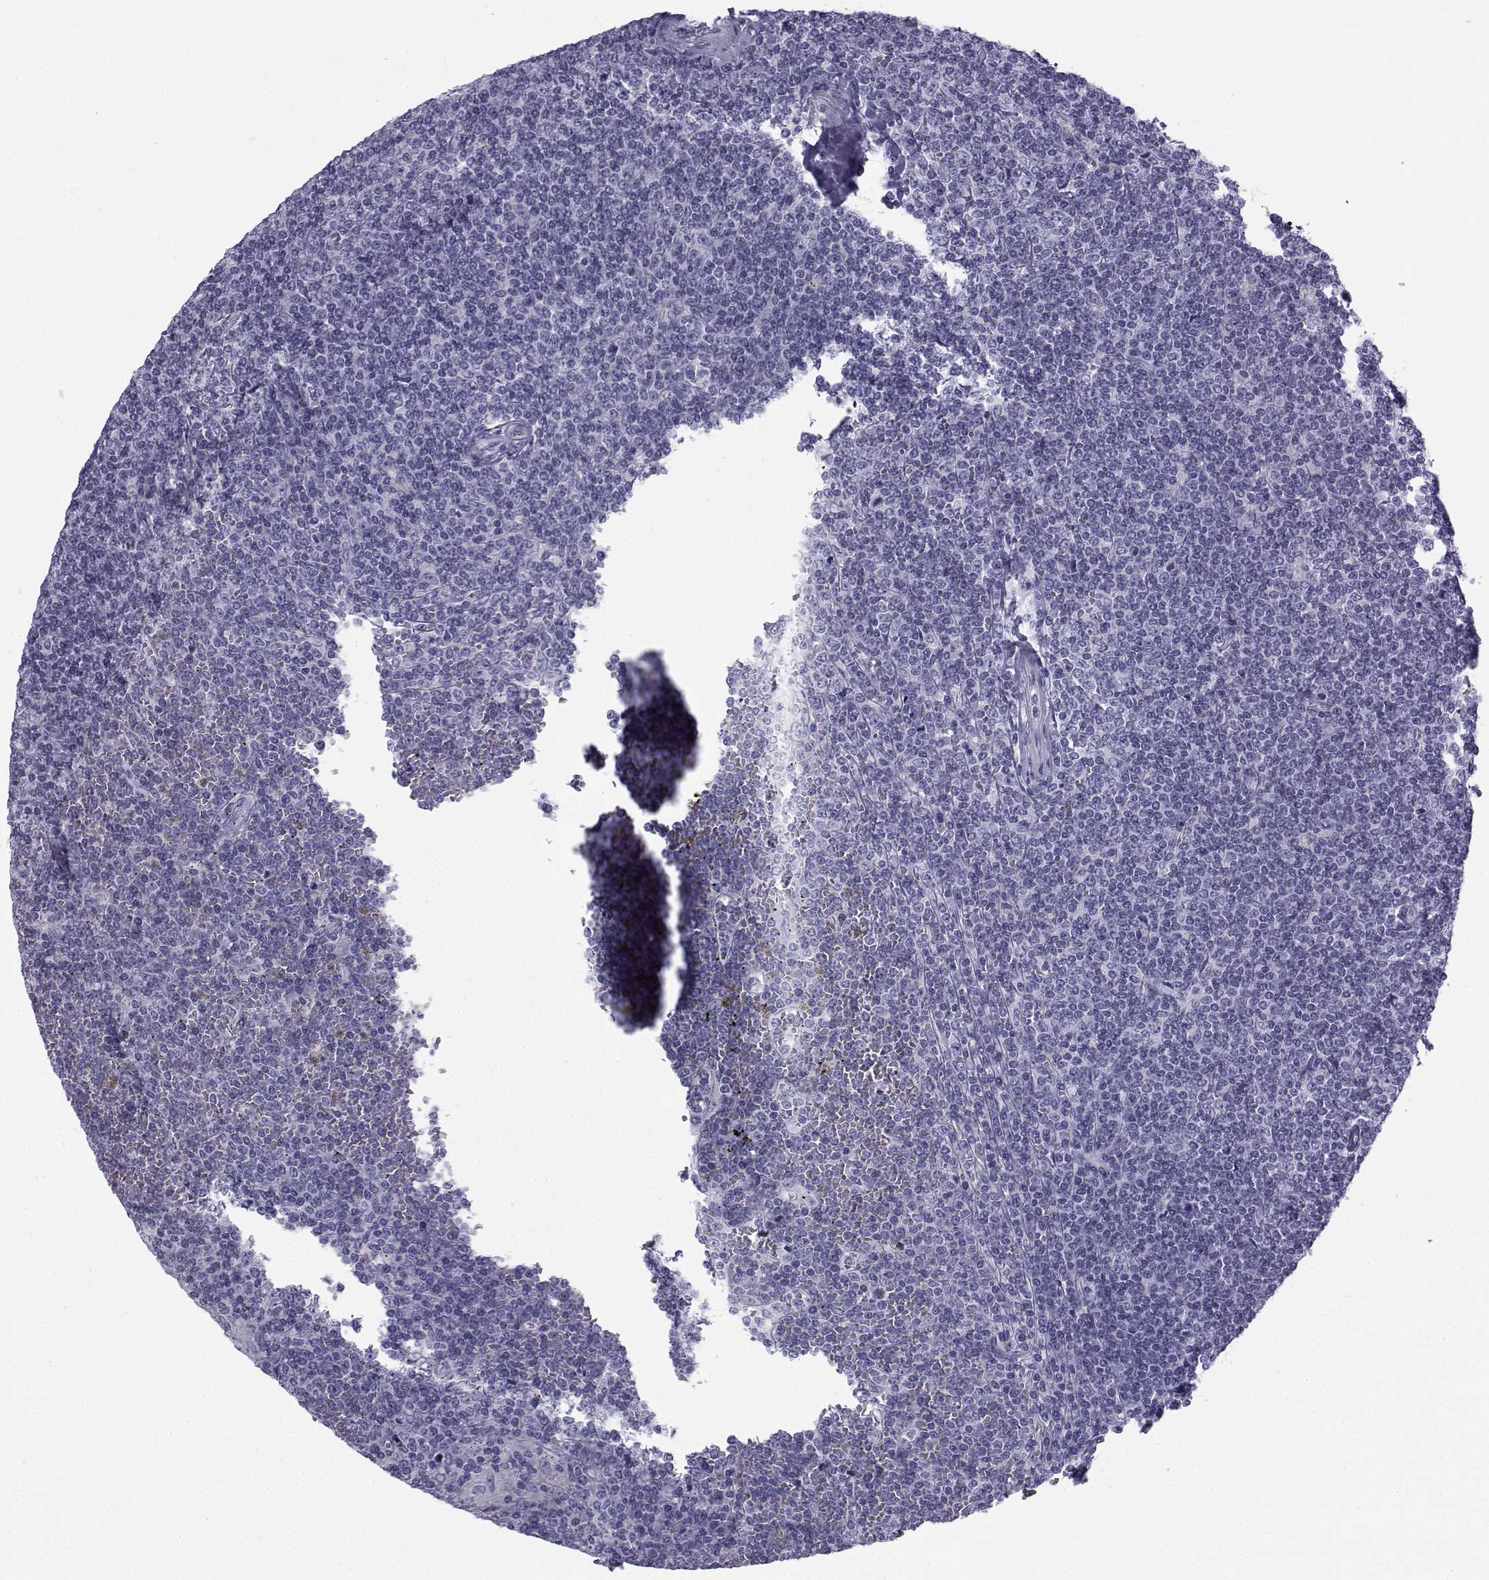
{"staining": {"intensity": "negative", "quantity": "none", "location": "none"}, "tissue": "lymphoma", "cell_type": "Tumor cells", "image_type": "cancer", "snomed": [{"axis": "morphology", "description": "Malignant lymphoma, non-Hodgkin's type, Low grade"}, {"axis": "topography", "description": "Spleen"}], "caption": "This image is of lymphoma stained with immunohistochemistry (IHC) to label a protein in brown with the nuclei are counter-stained blue. There is no staining in tumor cells.", "gene": "SPANXD", "patient": {"sex": "female", "age": 19}}